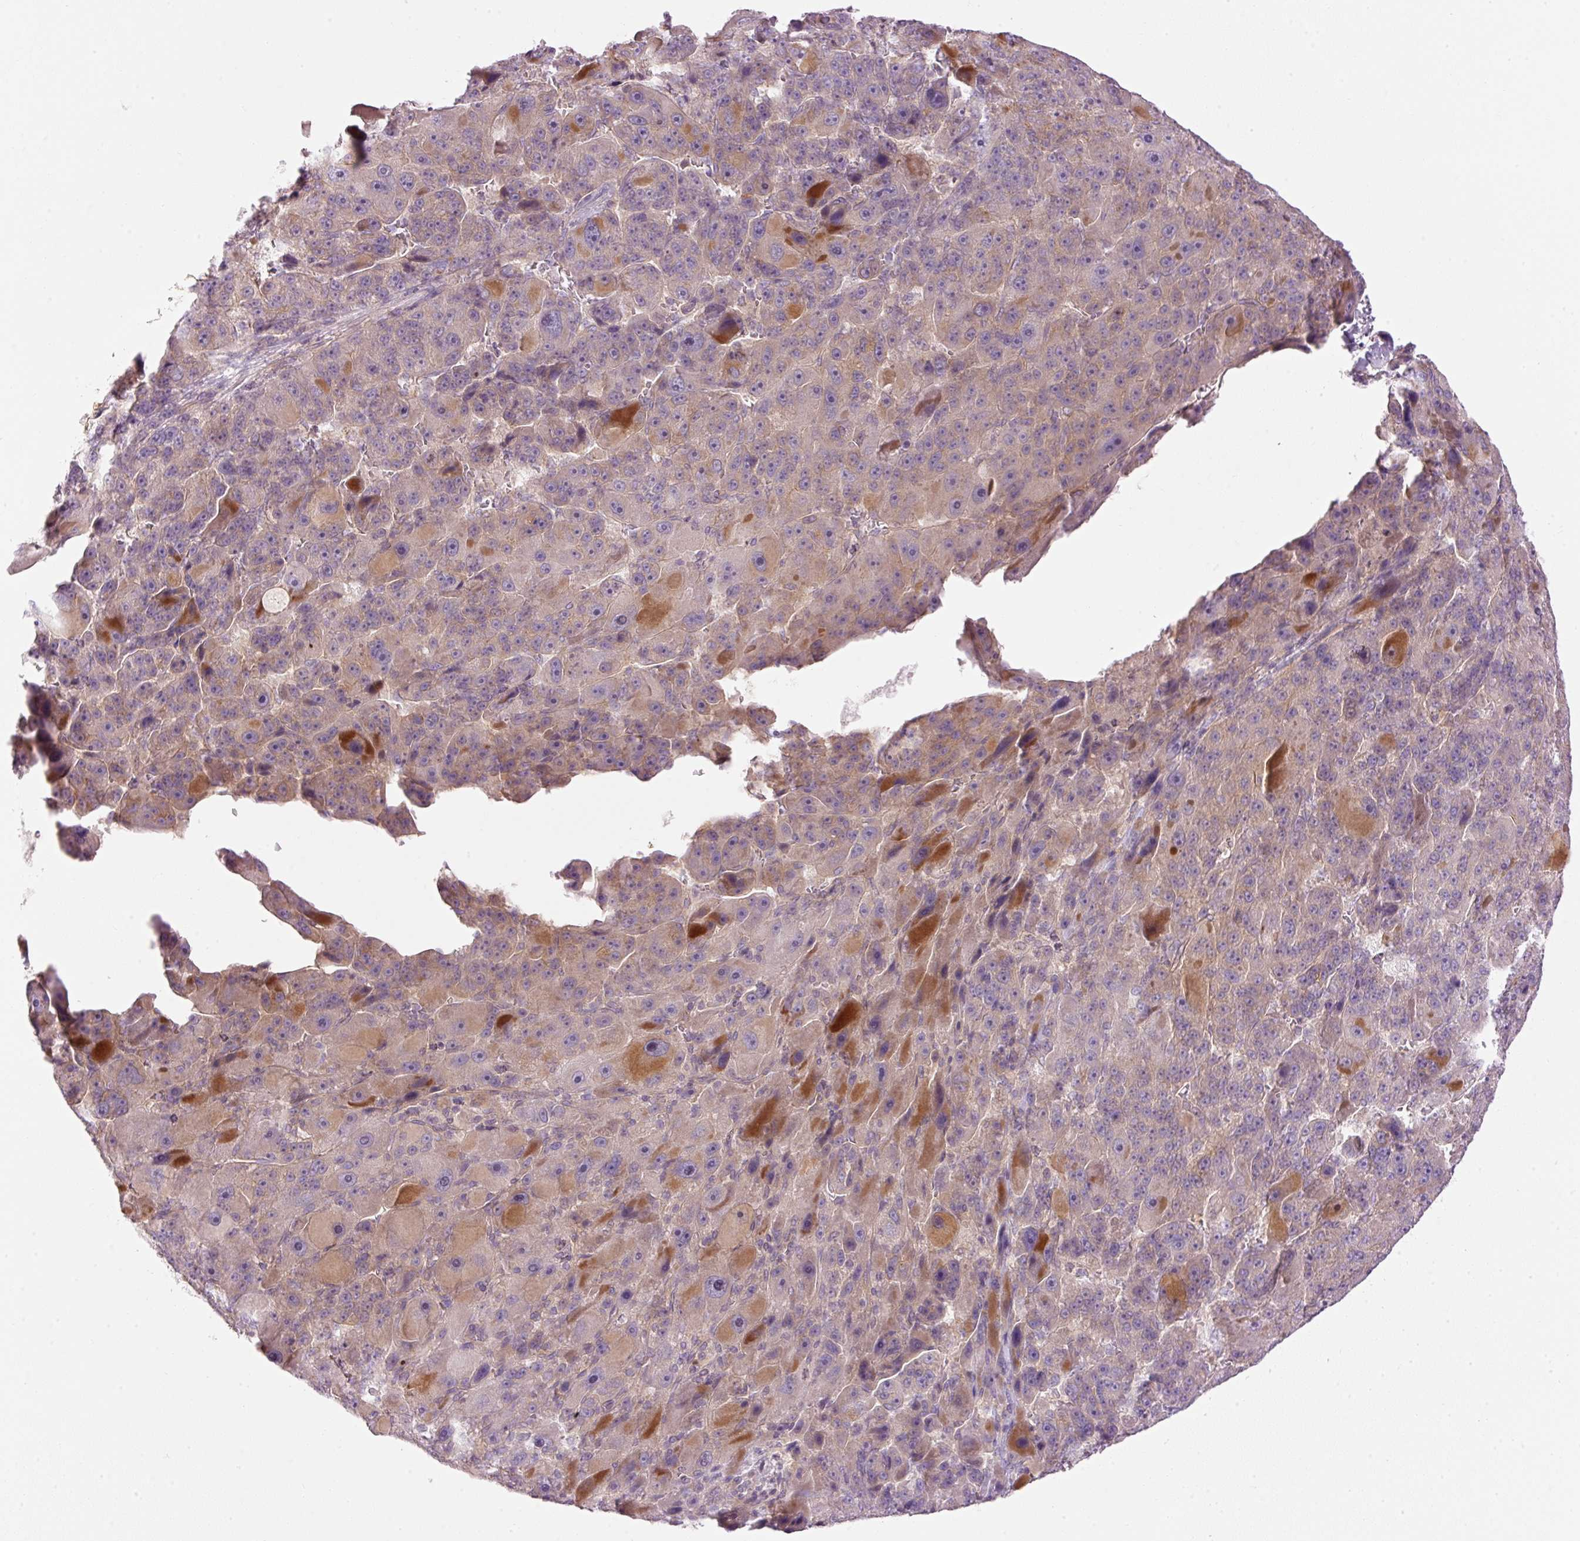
{"staining": {"intensity": "weak", "quantity": "25%-75%", "location": "cytoplasmic/membranous"}, "tissue": "liver cancer", "cell_type": "Tumor cells", "image_type": "cancer", "snomed": [{"axis": "morphology", "description": "Carcinoma, Hepatocellular, NOS"}, {"axis": "topography", "description": "Liver"}], "caption": "Liver hepatocellular carcinoma stained with immunohistochemistry (IHC) reveals weak cytoplasmic/membranous expression in about 25%-75% of tumor cells.", "gene": "MZT2B", "patient": {"sex": "male", "age": 76}}